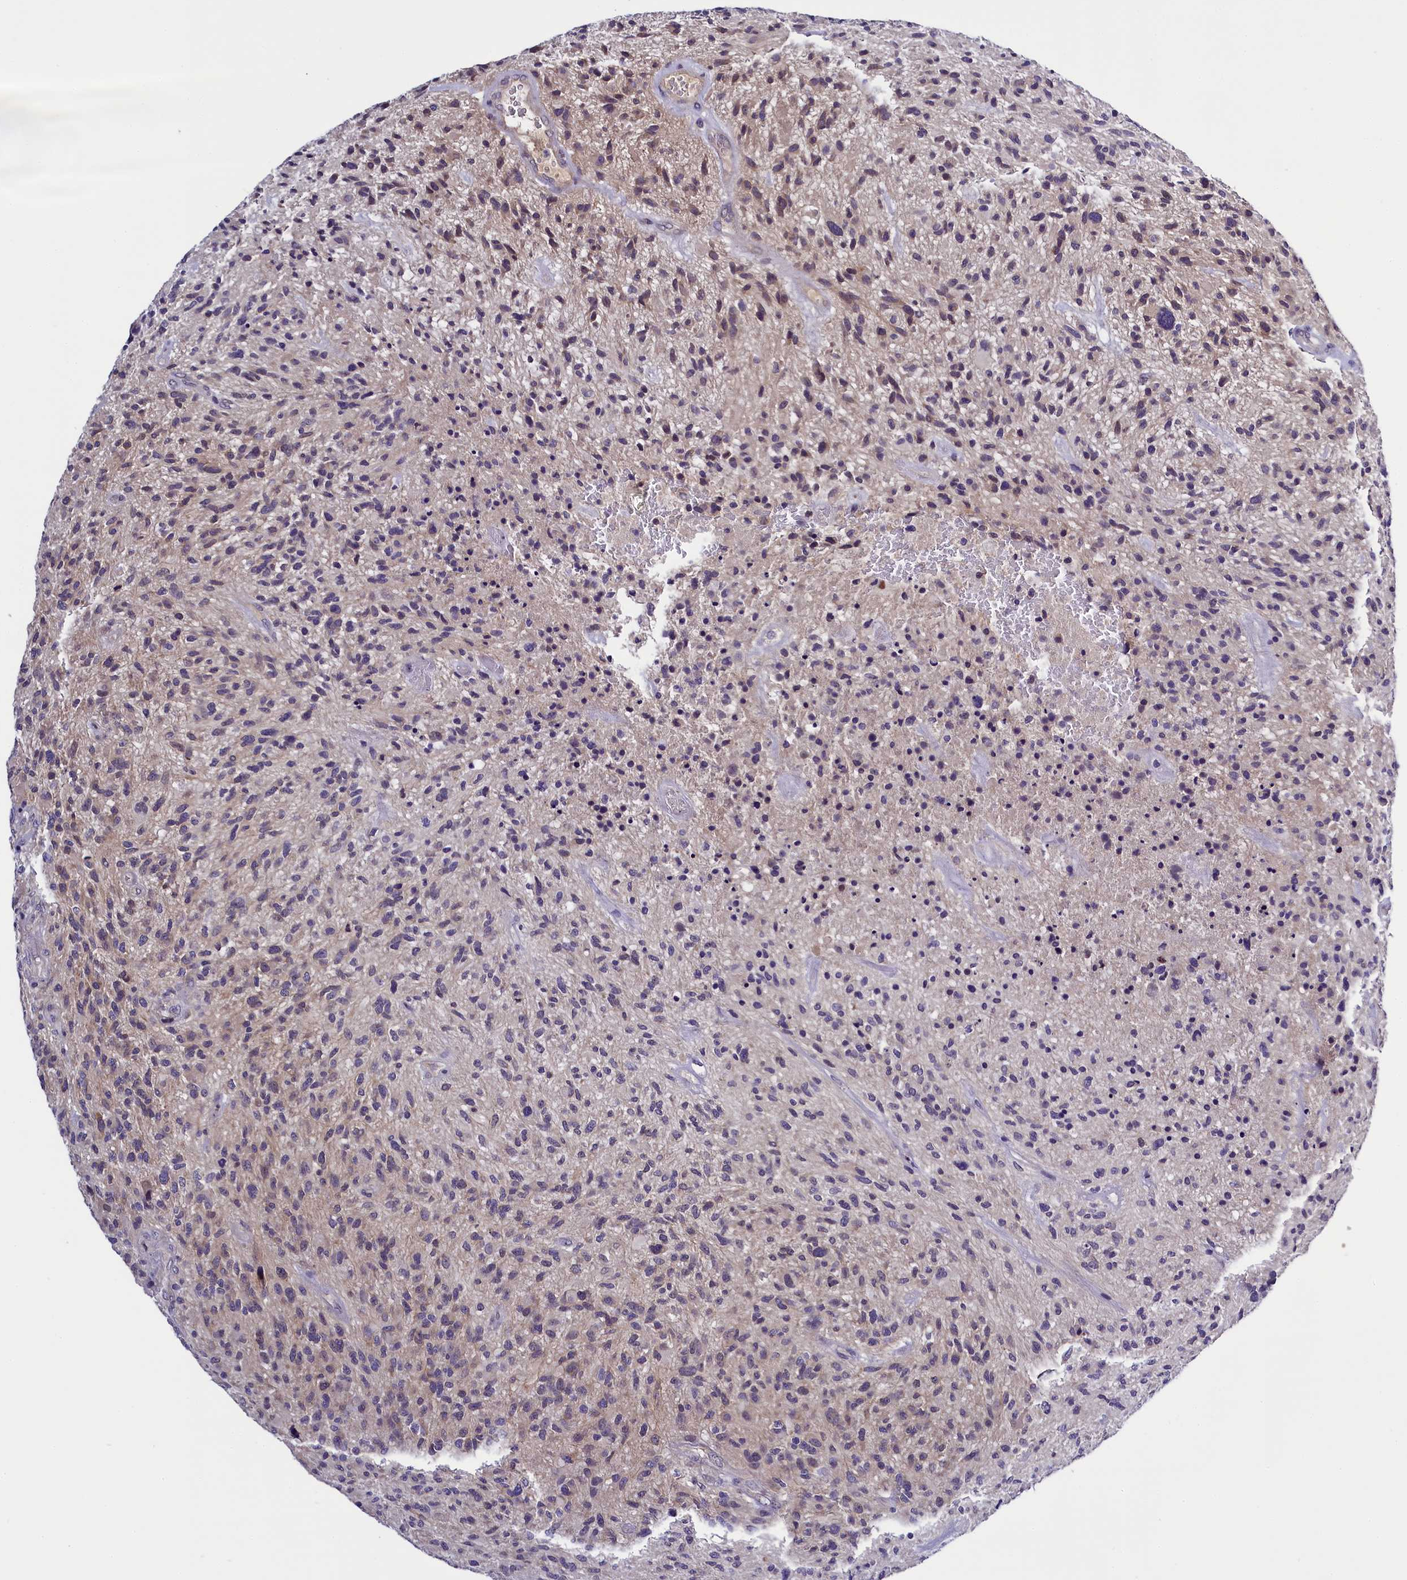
{"staining": {"intensity": "negative", "quantity": "none", "location": "none"}, "tissue": "glioma", "cell_type": "Tumor cells", "image_type": "cancer", "snomed": [{"axis": "morphology", "description": "Glioma, malignant, High grade"}, {"axis": "topography", "description": "Brain"}], "caption": "The immunohistochemistry (IHC) micrograph has no significant positivity in tumor cells of malignant high-grade glioma tissue.", "gene": "ENKD1", "patient": {"sex": "male", "age": 47}}